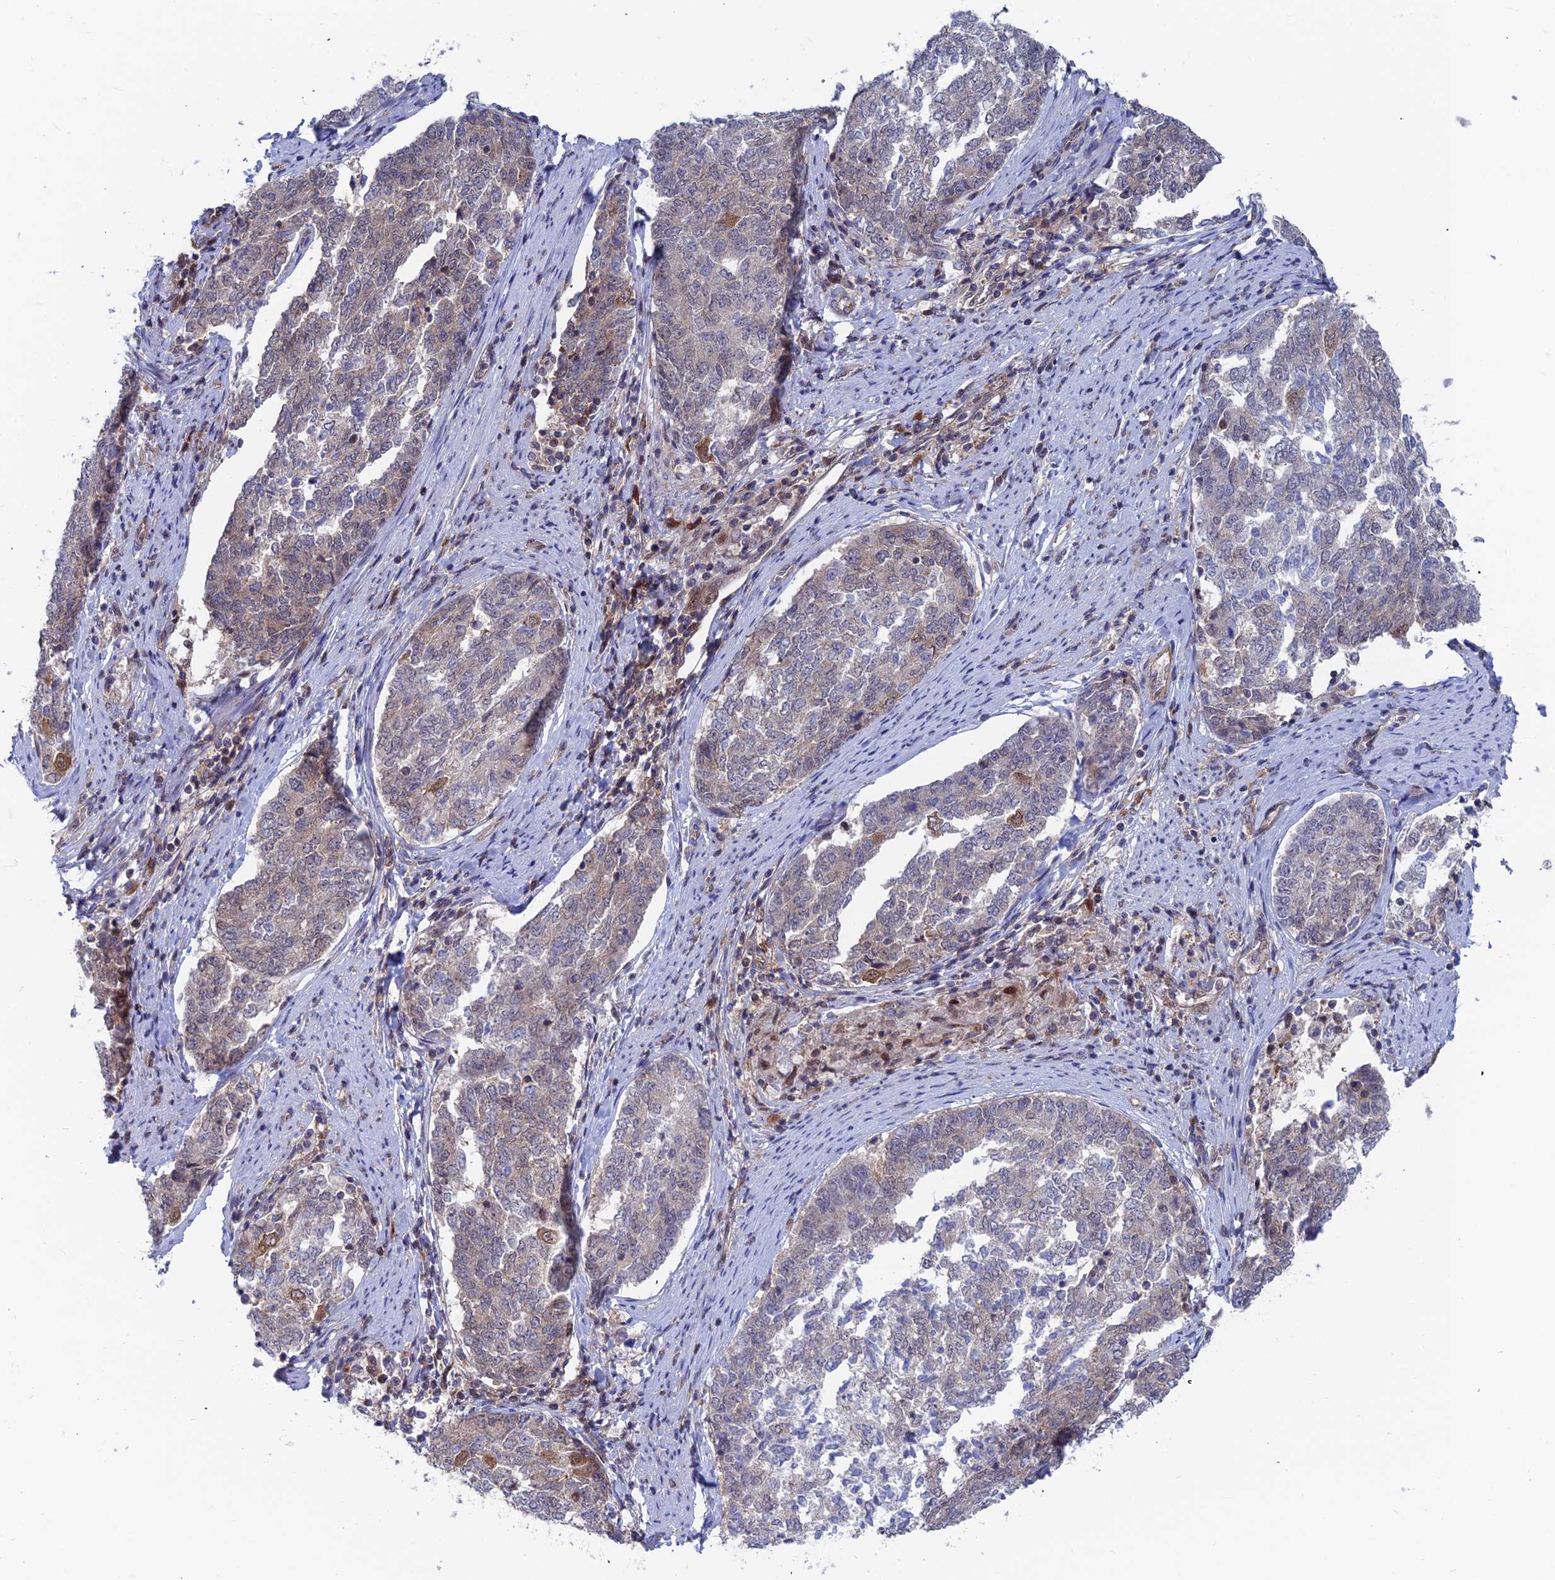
{"staining": {"intensity": "weak", "quantity": "<25%", "location": "nuclear"}, "tissue": "endometrial cancer", "cell_type": "Tumor cells", "image_type": "cancer", "snomed": [{"axis": "morphology", "description": "Adenocarcinoma, NOS"}, {"axis": "topography", "description": "Endometrium"}], "caption": "IHC image of endometrial cancer (adenocarcinoma) stained for a protein (brown), which displays no positivity in tumor cells.", "gene": "IGBP1", "patient": {"sex": "female", "age": 80}}